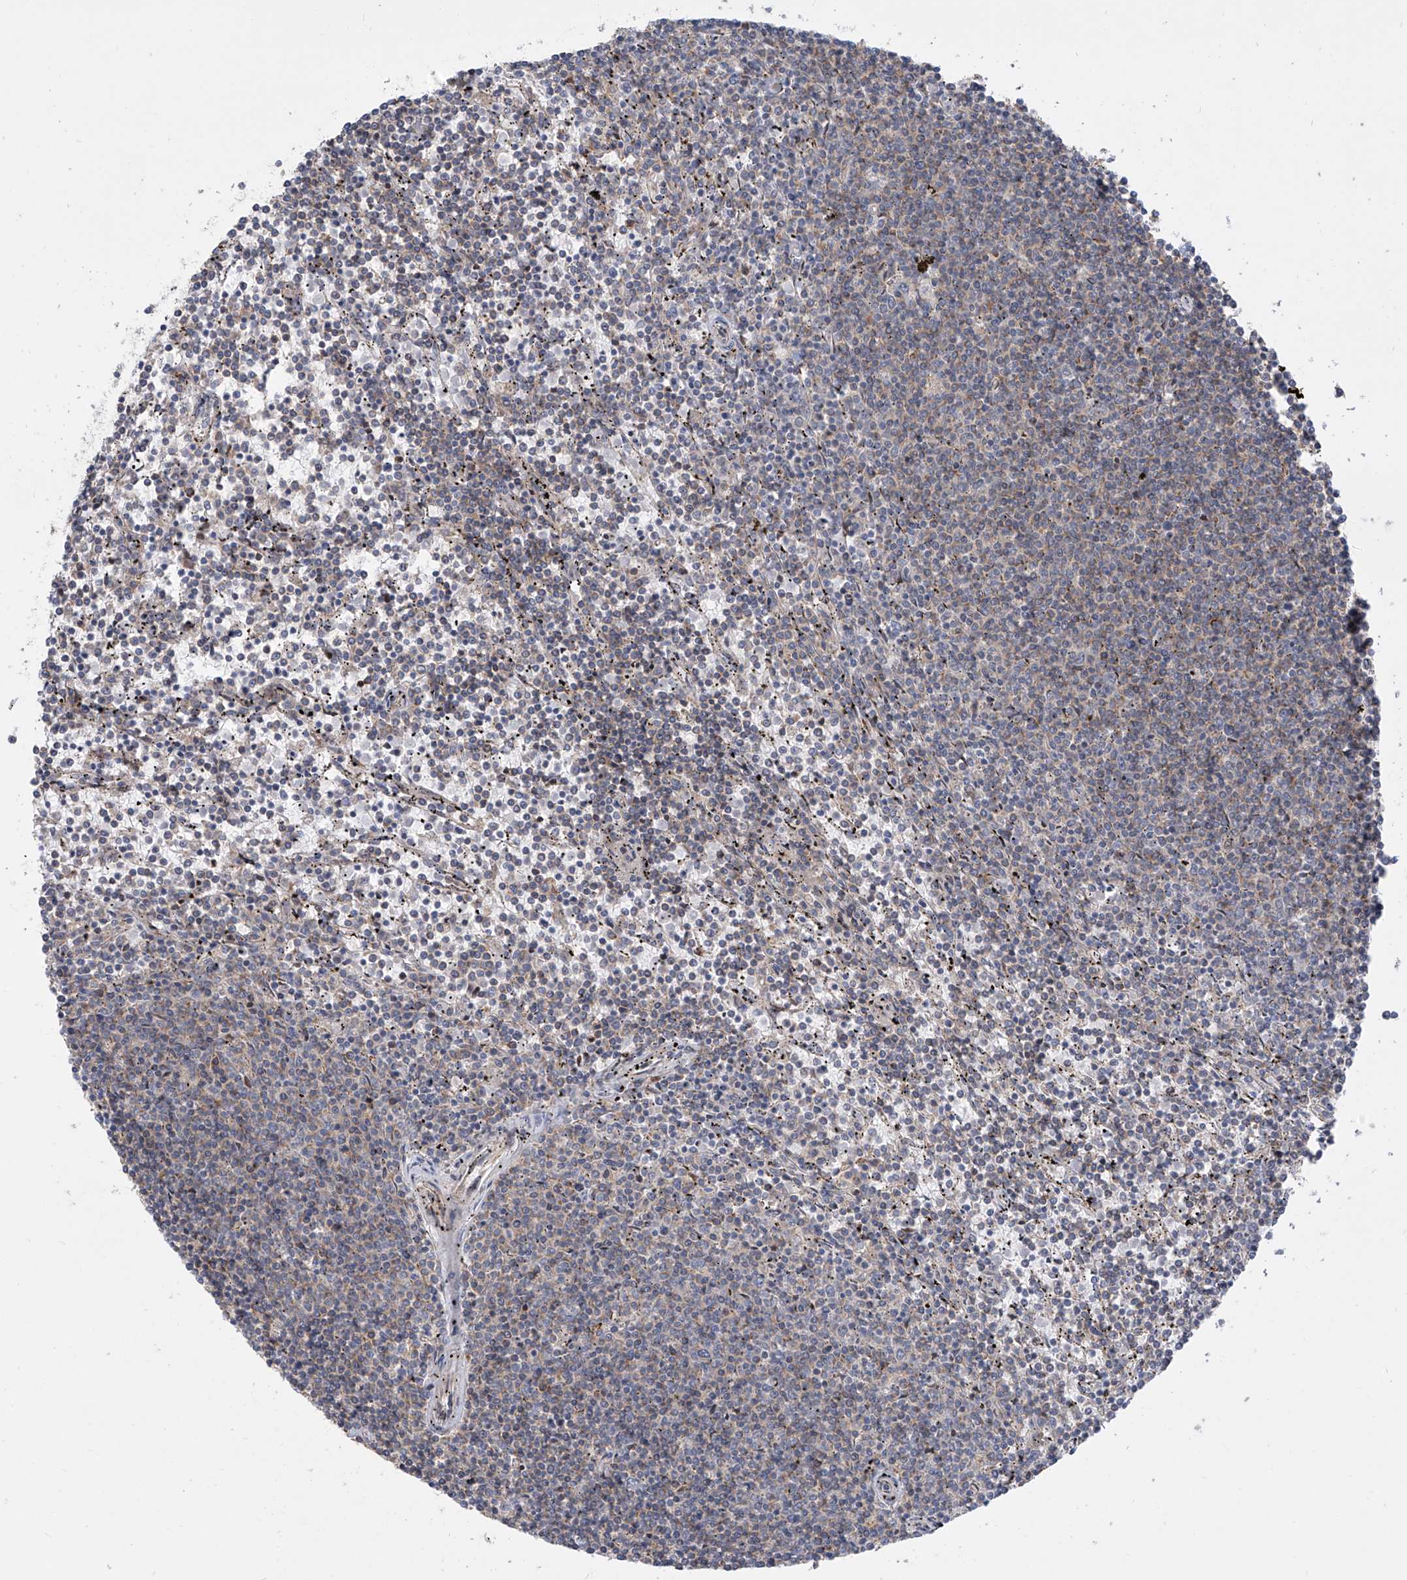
{"staining": {"intensity": "negative", "quantity": "none", "location": "none"}, "tissue": "lymphoma", "cell_type": "Tumor cells", "image_type": "cancer", "snomed": [{"axis": "morphology", "description": "Malignant lymphoma, non-Hodgkin's type, Low grade"}, {"axis": "topography", "description": "Spleen"}], "caption": "A high-resolution micrograph shows IHC staining of lymphoma, which demonstrates no significant expression in tumor cells.", "gene": "LRRC1", "patient": {"sex": "female", "age": 50}}